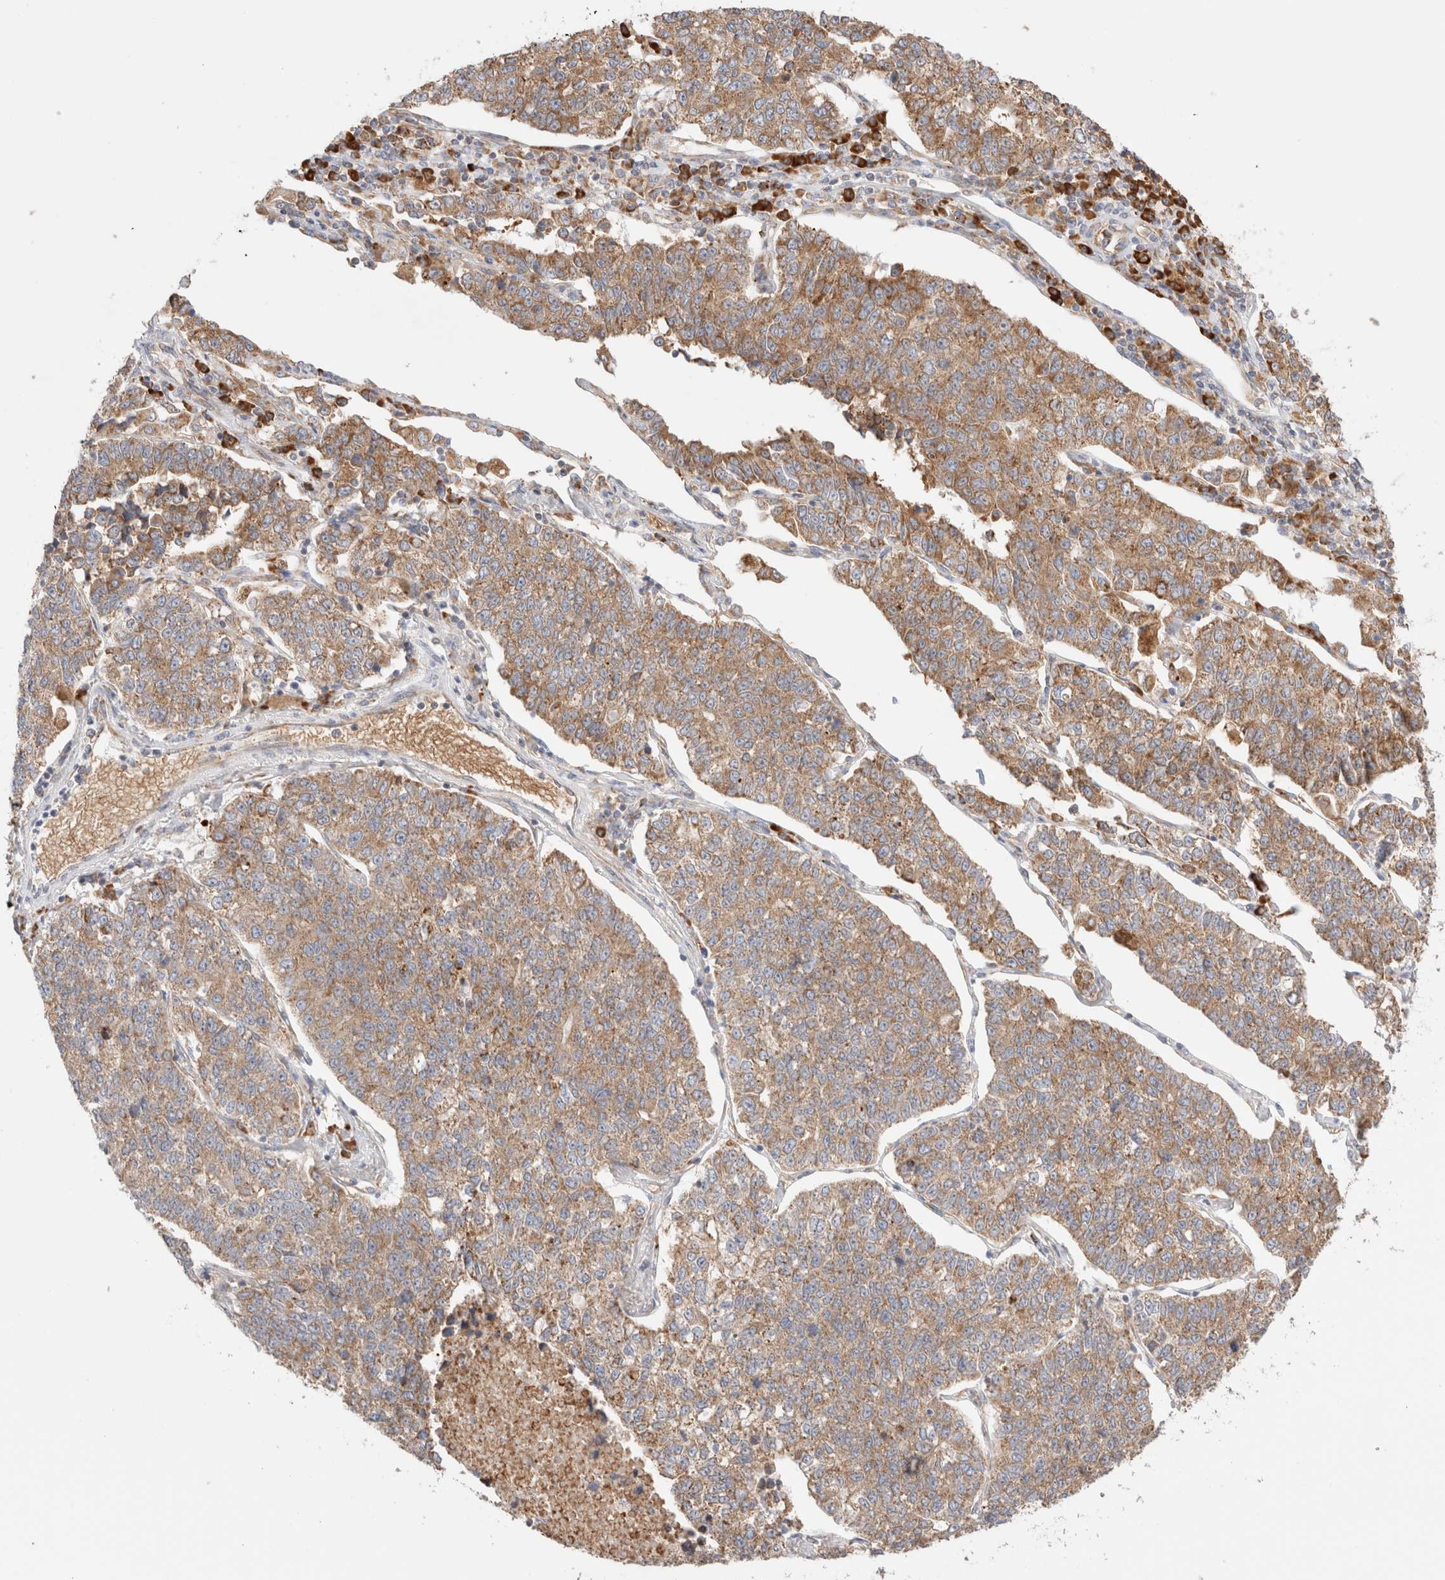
{"staining": {"intensity": "moderate", "quantity": ">75%", "location": "cytoplasmic/membranous"}, "tissue": "lung cancer", "cell_type": "Tumor cells", "image_type": "cancer", "snomed": [{"axis": "morphology", "description": "Adenocarcinoma, NOS"}, {"axis": "topography", "description": "Lung"}], "caption": "This histopathology image demonstrates IHC staining of lung cancer, with medium moderate cytoplasmic/membranous expression in about >75% of tumor cells.", "gene": "UTS2B", "patient": {"sex": "male", "age": 49}}